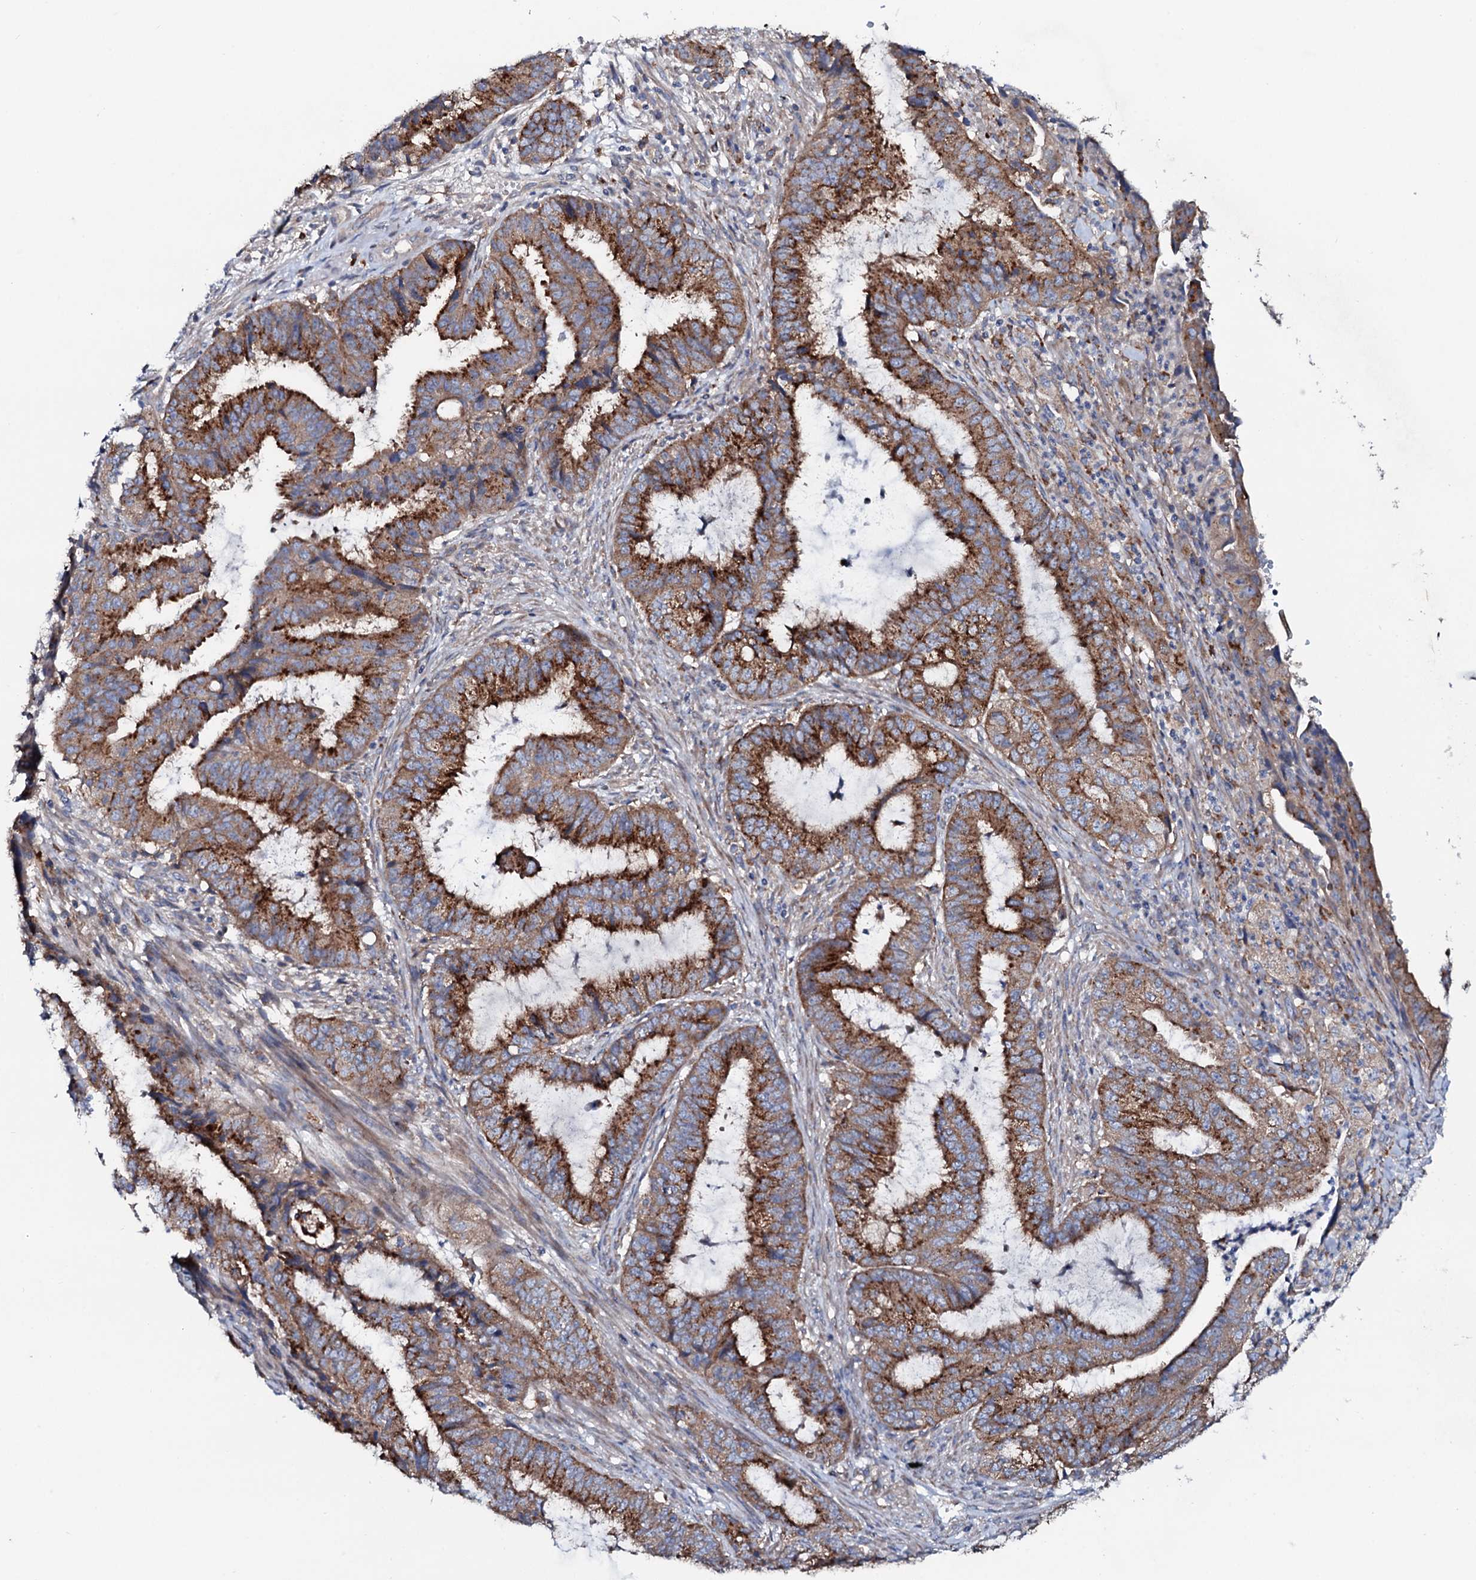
{"staining": {"intensity": "moderate", "quantity": ">75%", "location": "cytoplasmic/membranous"}, "tissue": "endometrial cancer", "cell_type": "Tumor cells", "image_type": "cancer", "snomed": [{"axis": "morphology", "description": "Adenocarcinoma, NOS"}, {"axis": "topography", "description": "Endometrium"}], "caption": "About >75% of tumor cells in human adenocarcinoma (endometrial) show moderate cytoplasmic/membranous protein expression as visualized by brown immunohistochemical staining.", "gene": "P2RX4", "patient": {"sex": "female", "age": 51}}